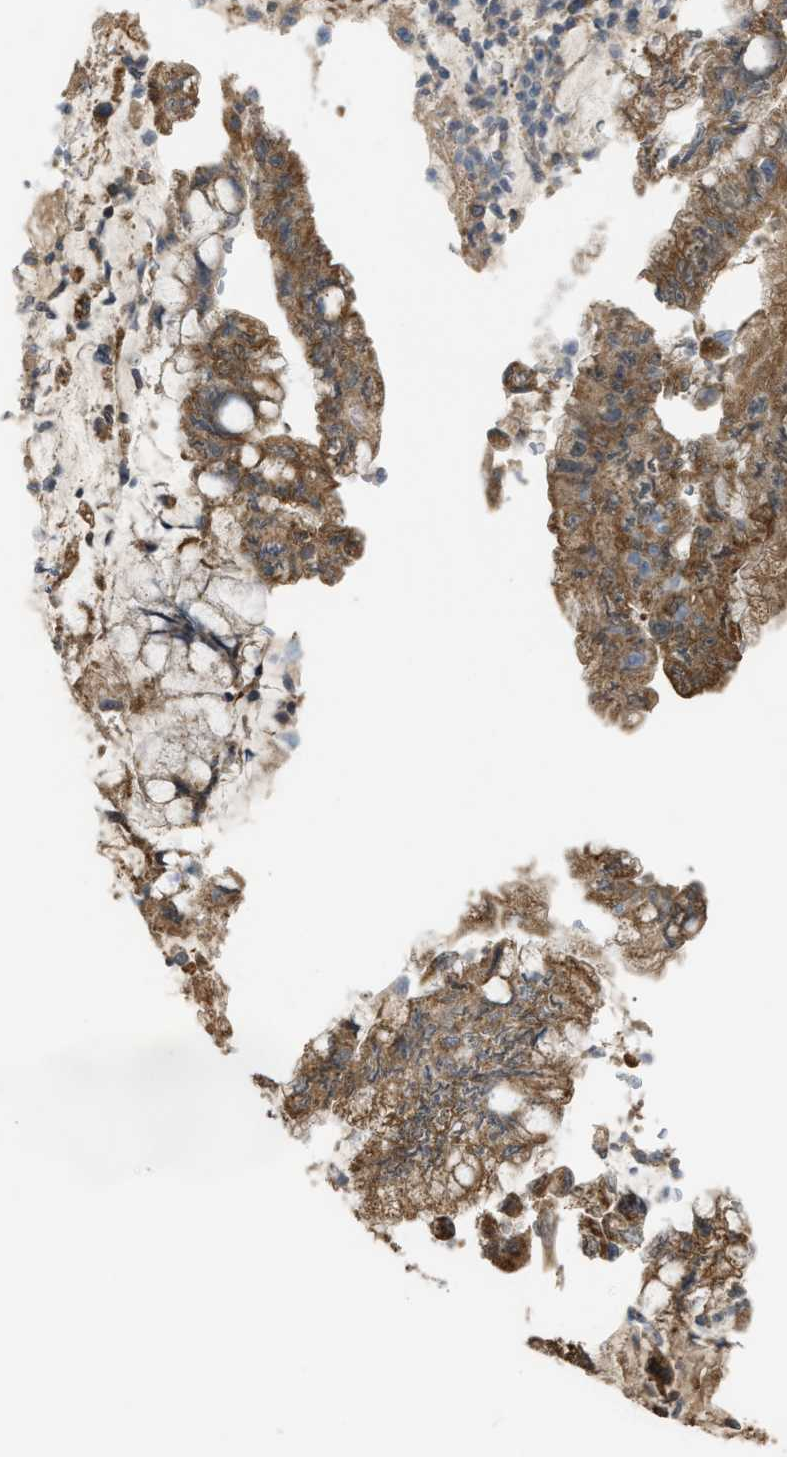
{"staining": {"intensity": "moderate", "quantity": ">75%", "location": "cytoplasmic/membranous"}, "tissue": "pancreatic cancer", "cell_type": "Tumor cells", "image_type": "cancer", "snomed": [{"axis": "morphology", "description": "Adenocarcinoma, NOS"}, {"axis": "topography", "description": "Pancreas"}], "caption": "Protein expression analysis of human pancreatic adenocarcinoma reveals moderate cytoplasmic/membranous staining in approximately >75% of tumor cells.", "gene": "BAG3", "patient": {"sex": "female", "age": 73}}